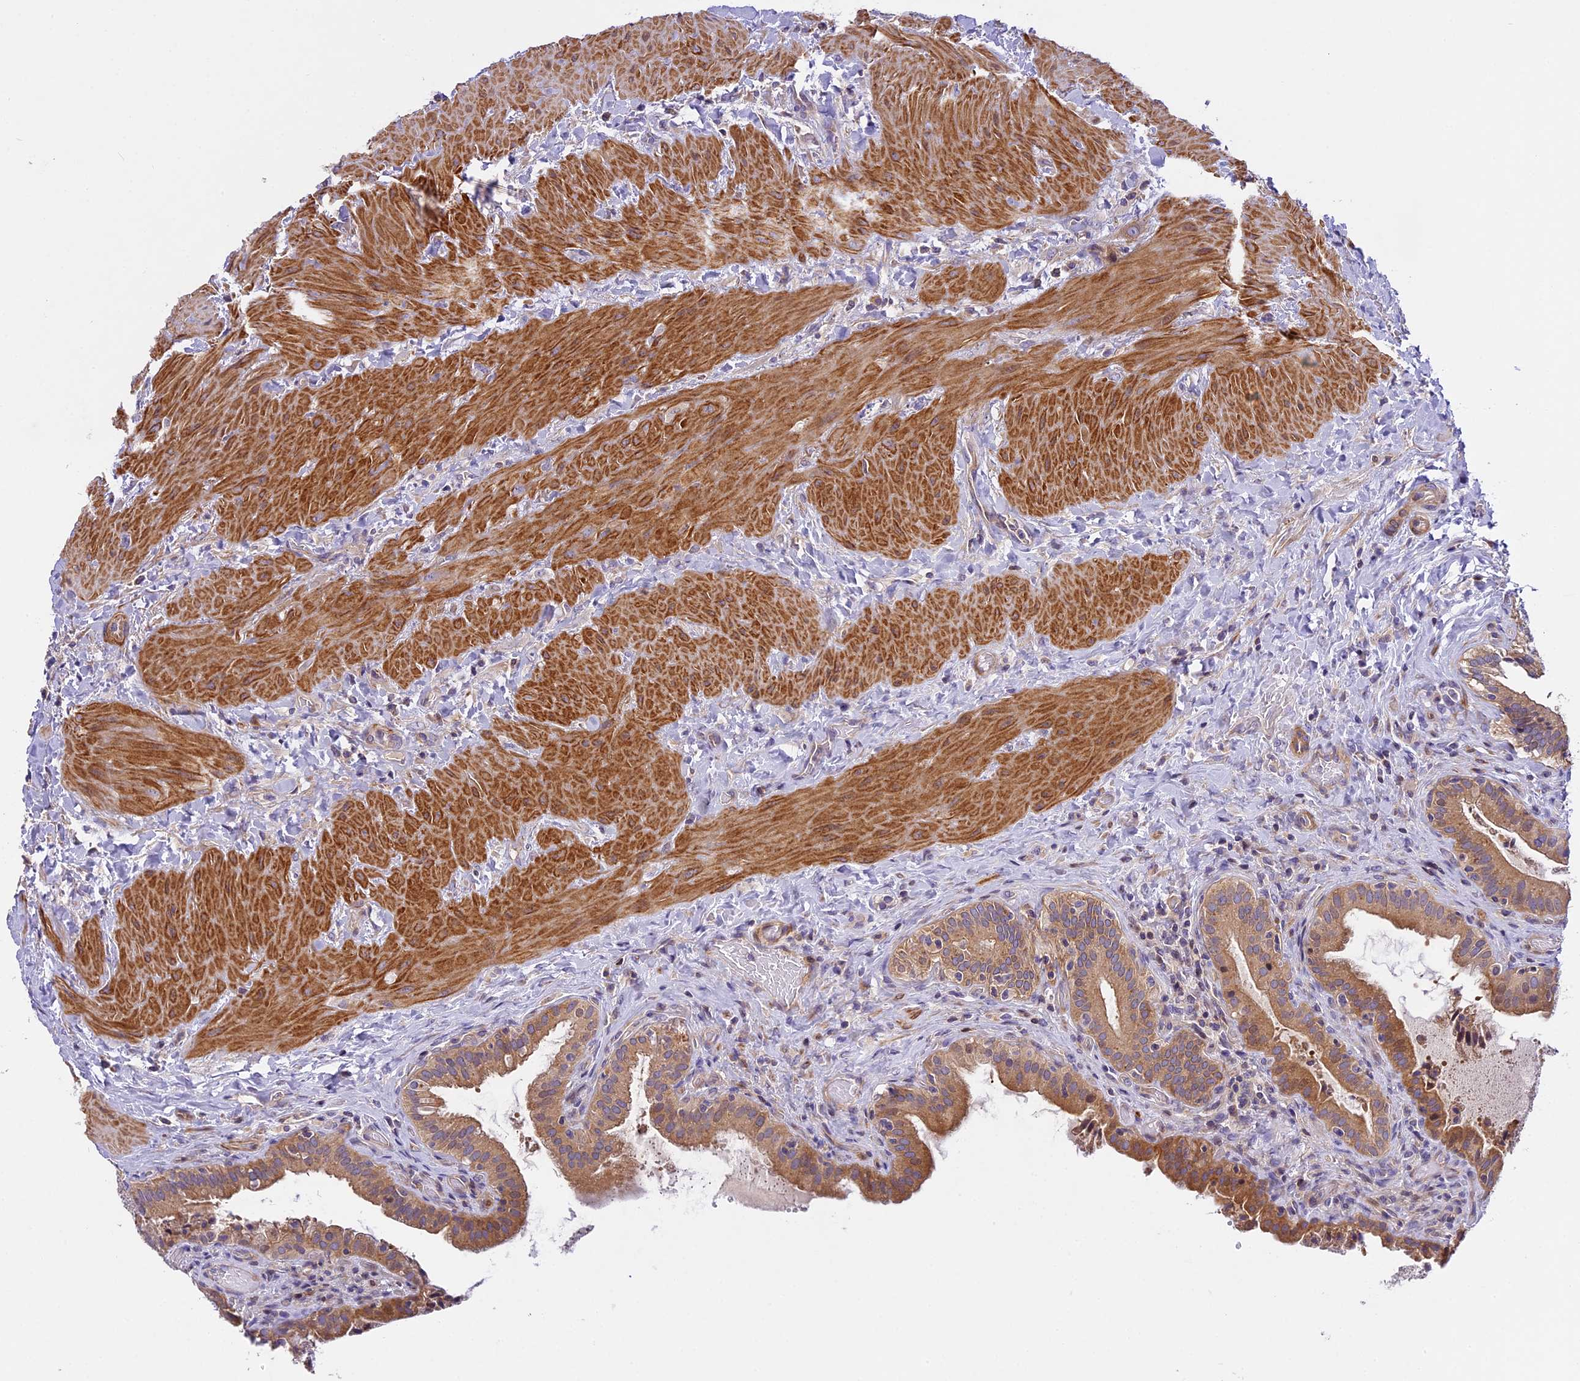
{"staining": {"intensity": "moderate", "quantity": ">75%", "location": "cytoplasmic/membranous"}, "tissue": "gallbladder", "cell_type": "Glandular cells", "image_type": "normal", "snomed": [{"axis": "morphology", "description": "Normal tissue, NOS"}, {"axis": "topography", "description": "Gallbladder"}], "caption": "This micrograph exhibits immunohistochemistry staining of normal human gallbladder, with medium moderate cytoplasmic/membranous expression in about >75% of glandular cells.", "gene": "FAM98C", "patient": {"sex": "male", "age": 24}}